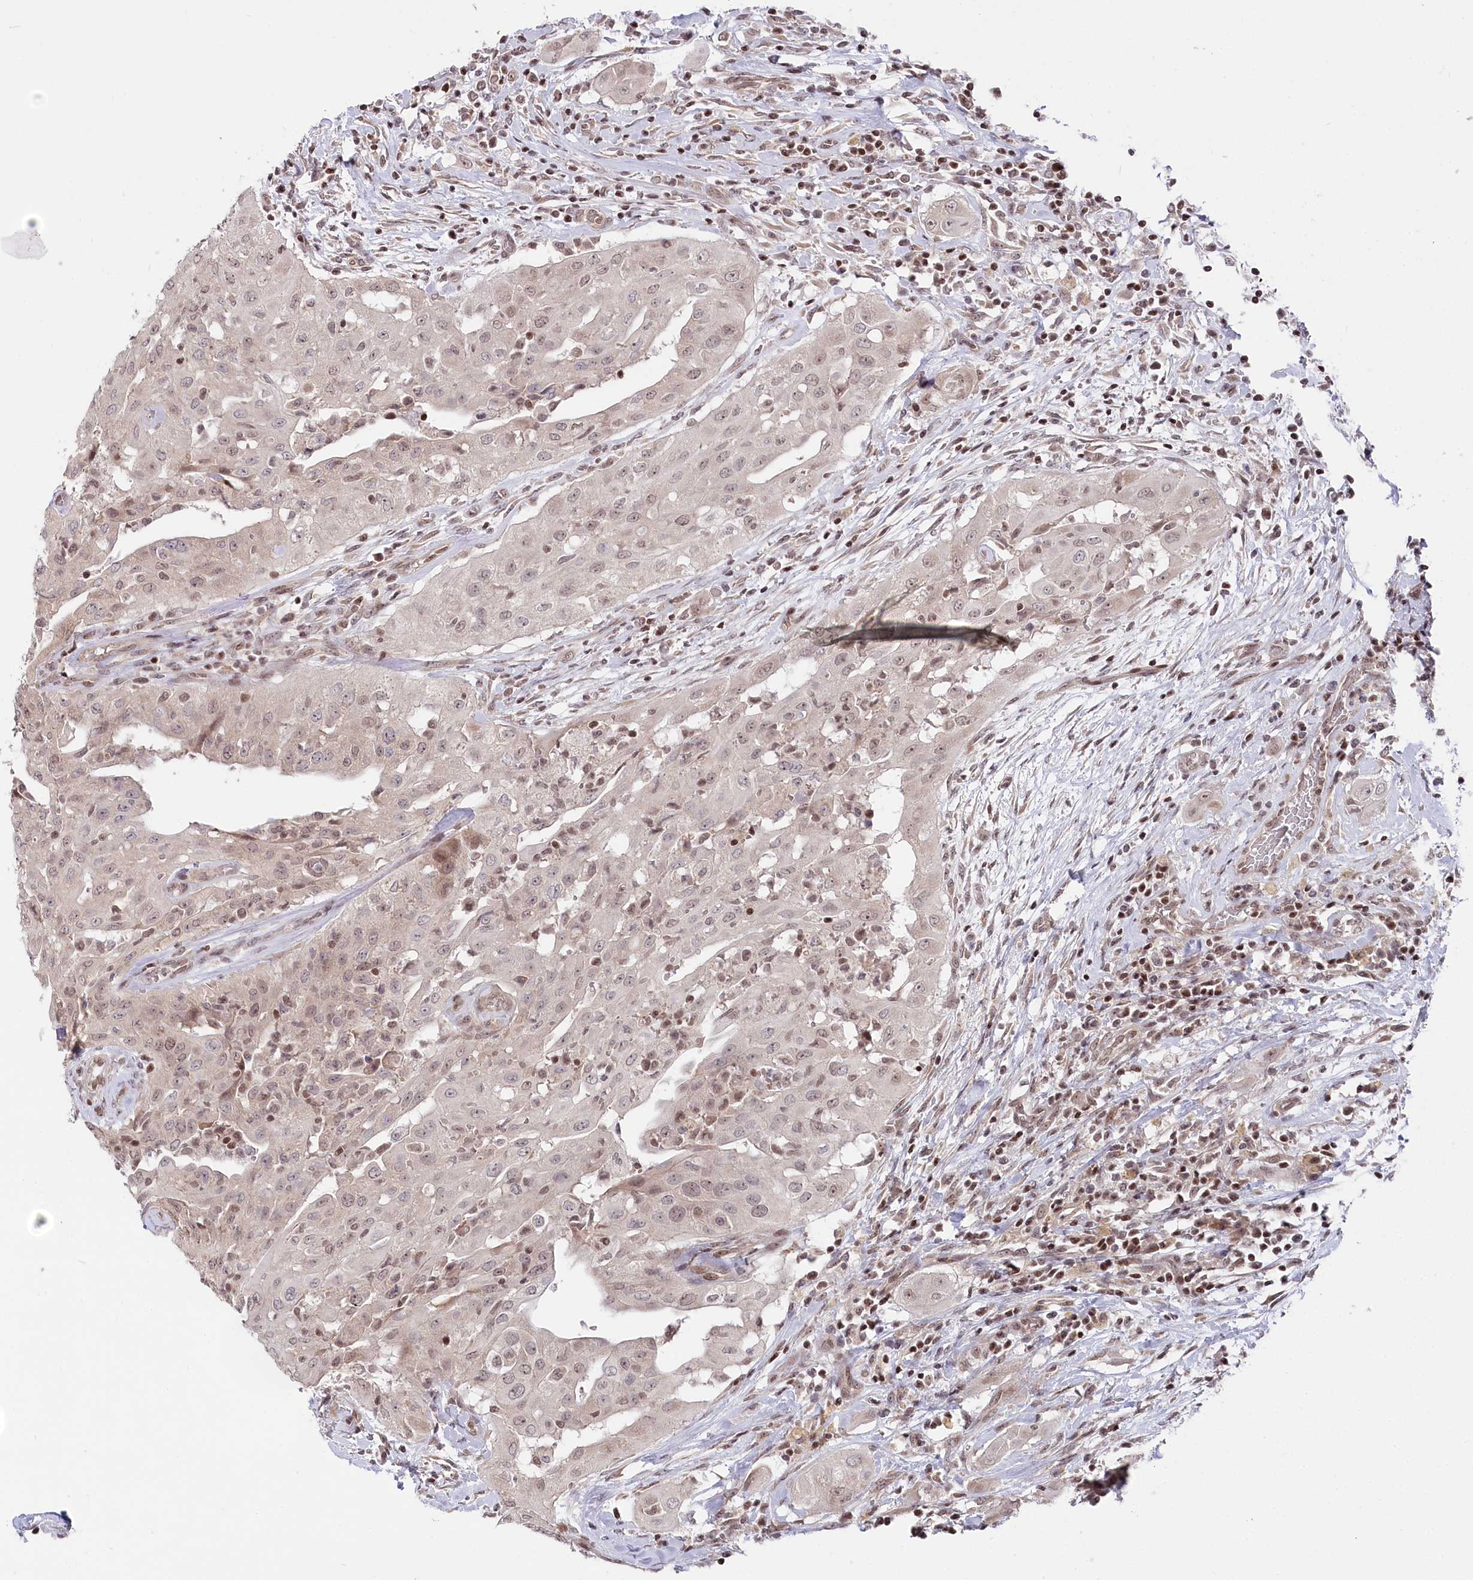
{"staining": {"intensity": "weak", "quantity": "25%-75%", "location": "nuclear"}, "tissue": "thyroid cancer", "cell_type": "Tumor cells", "image_type": "cancer", "snomed": [{"axis": "morphology", "description": "Papillary adenocarcinoma, NOS"}, {"axis": "topography", "description": "Thyroid gland"}], "caption": "Protein staining shows weak nuclear staining in approximately 25%-75% of tumor cells in thyroid cancer.", "gene": "CGGBP1", "patient": {"sex": "female", "age": 59}}